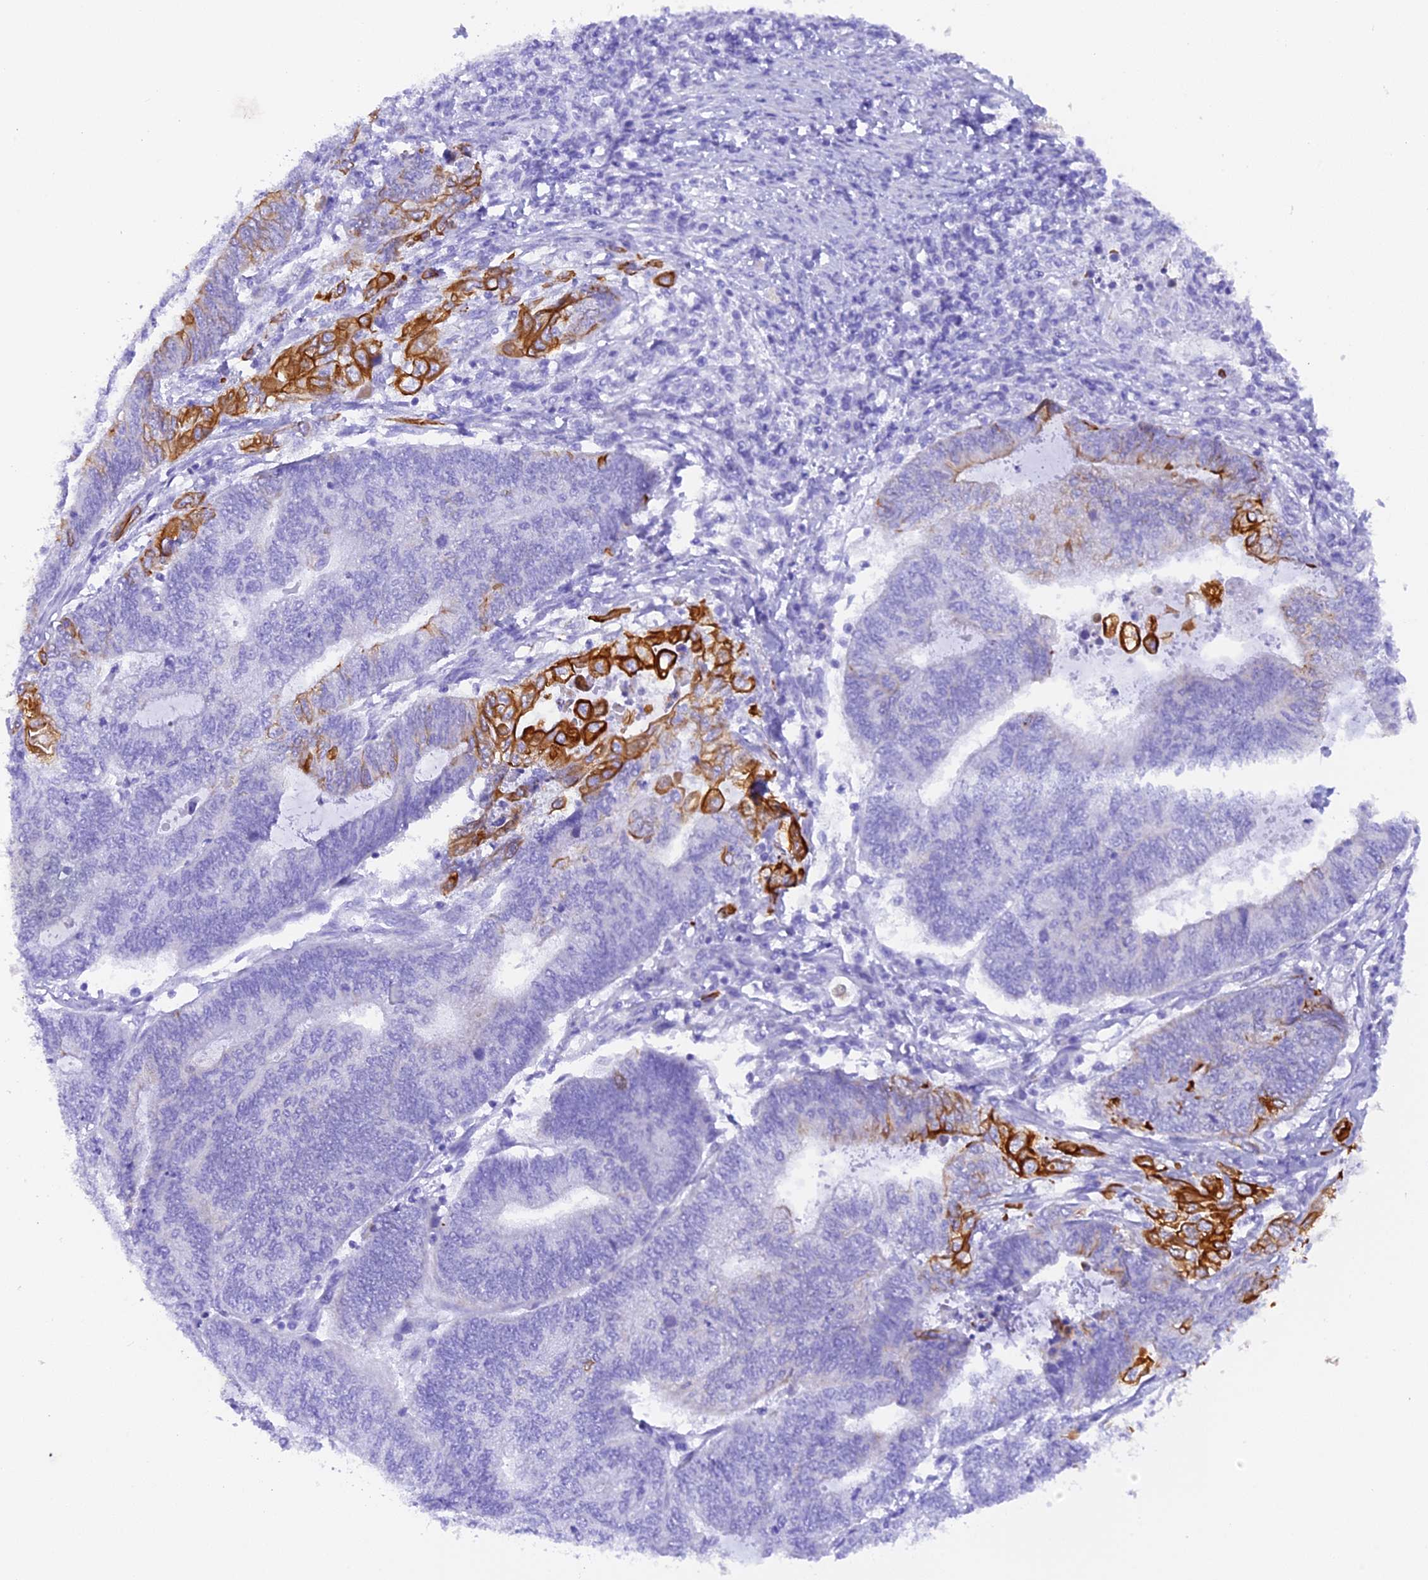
{"staining": {"intensity": "strong", "quantity": "<25%", "location": "cytoplasmic/membranous"}, "tissue": "endometrial cancer", "cell_type": "Tumor cells", "image_type": "cancer", "snomed": [{"axis": "morphology", "description": "Adenocarcinoma, NOS"}, {"axis": "topography", "description": "Uterus"}, {"axis": "topography", "description": "Endometrium"}], "caption": "The image reveals staining of endometrial adenocarcinoma, revealing strong cytoplasmic/membranous protein staining (brown color) within tumor cells.", "gene": "PKIA", "patient": {"sex": "female", "age": 70}}